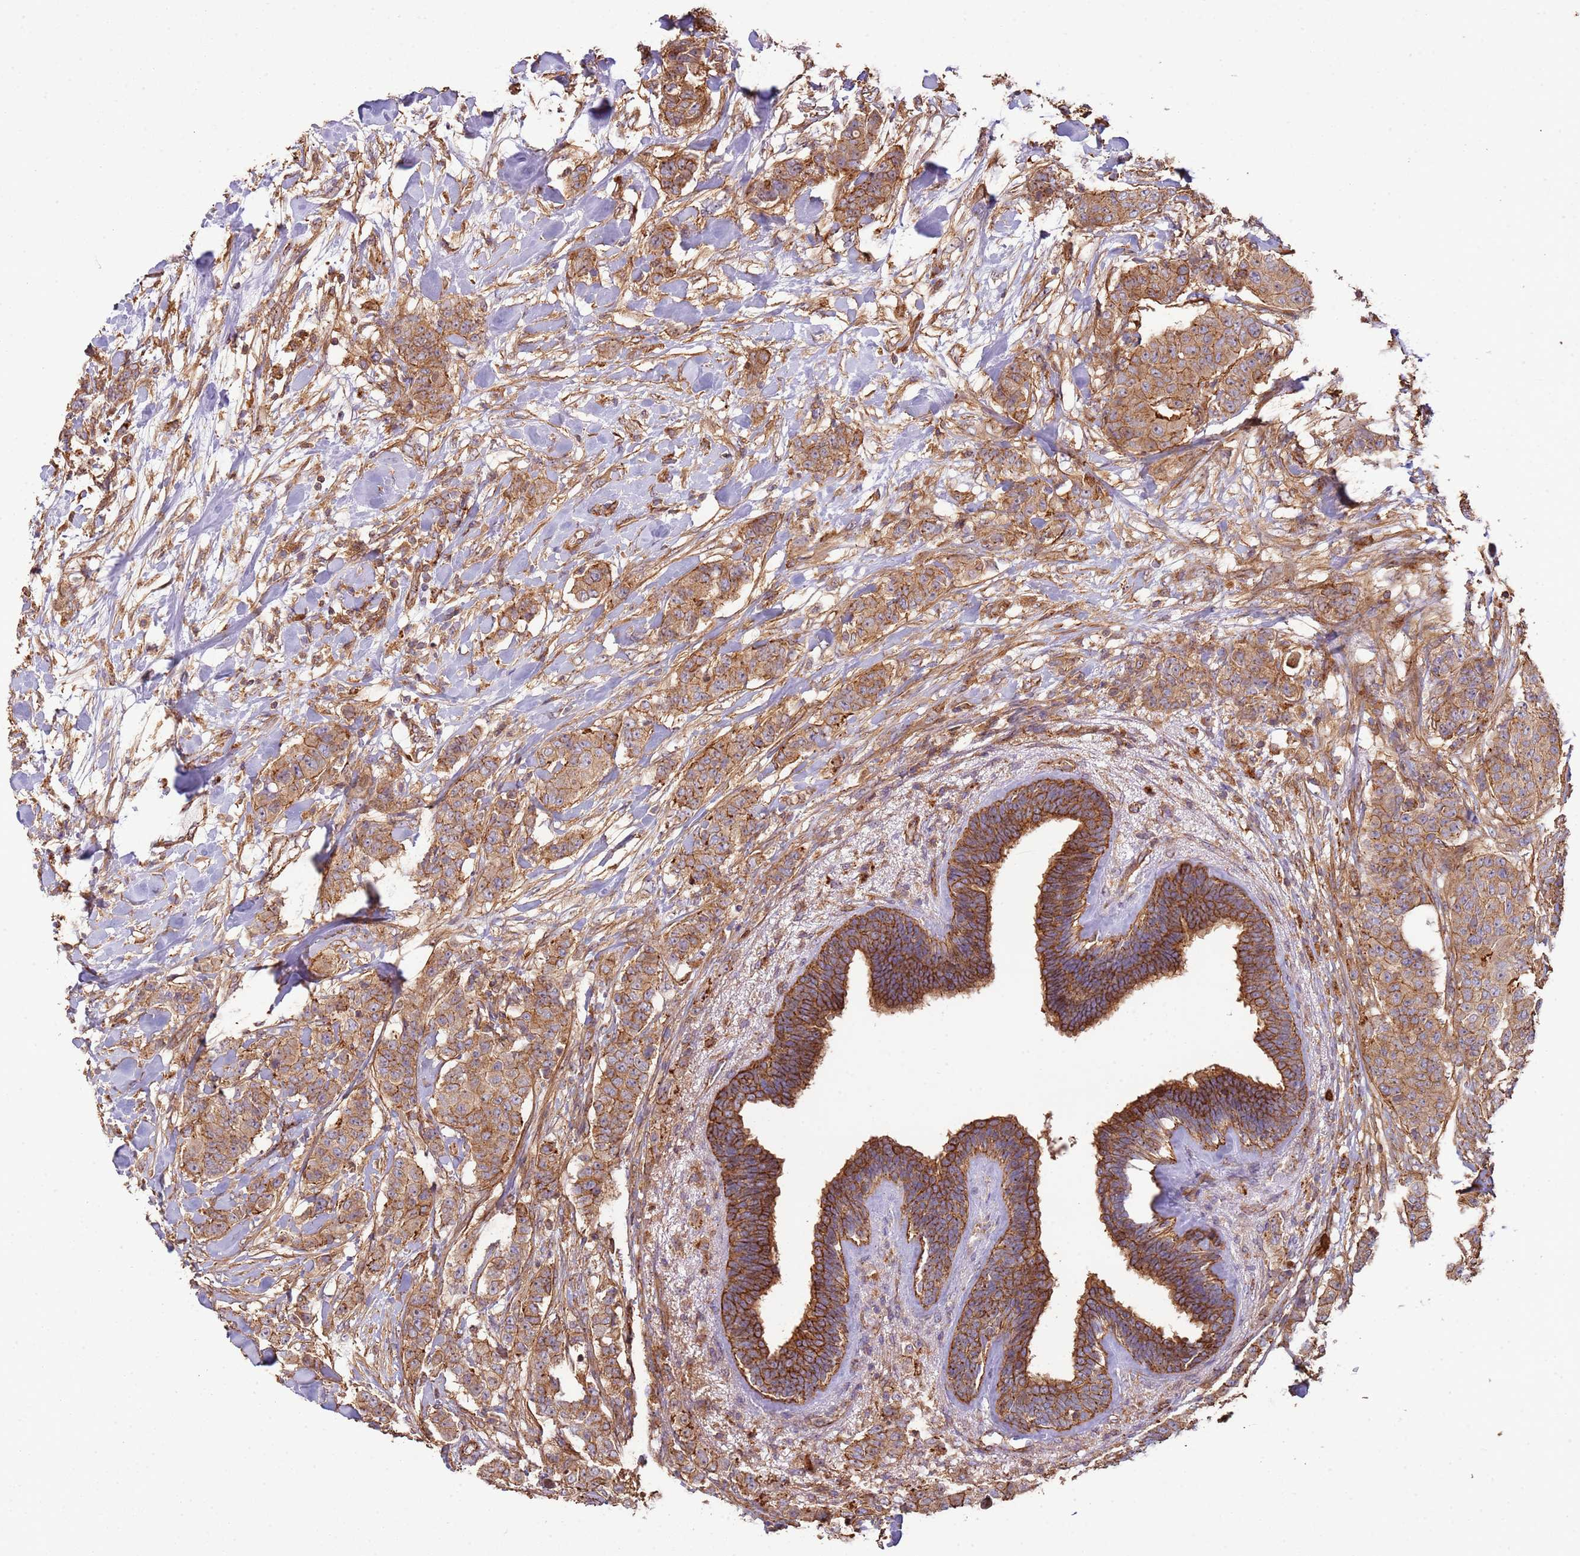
{"staining": {"intensity": "moderate", "quantity": ">75%", "location": "cytoplasmic/membranous"}, "tissue": "breast cancer", "cell_type": "Tumor cells", "image_type": "cancer", "snomed": [{"axis": "morphology", "description": "Duct carcinoma"}, {"axis": "topography", "description": "Breast"}], "caption": "About >75% of tumor cells in breast cancer (intraductal carcinoma) display moderate cytoplasmic/membranous protein positivity as visualized by brown immunohistochemical staining.", "gene": "NDUFAF4", "patient": {"sex": "female", "age": 40}}